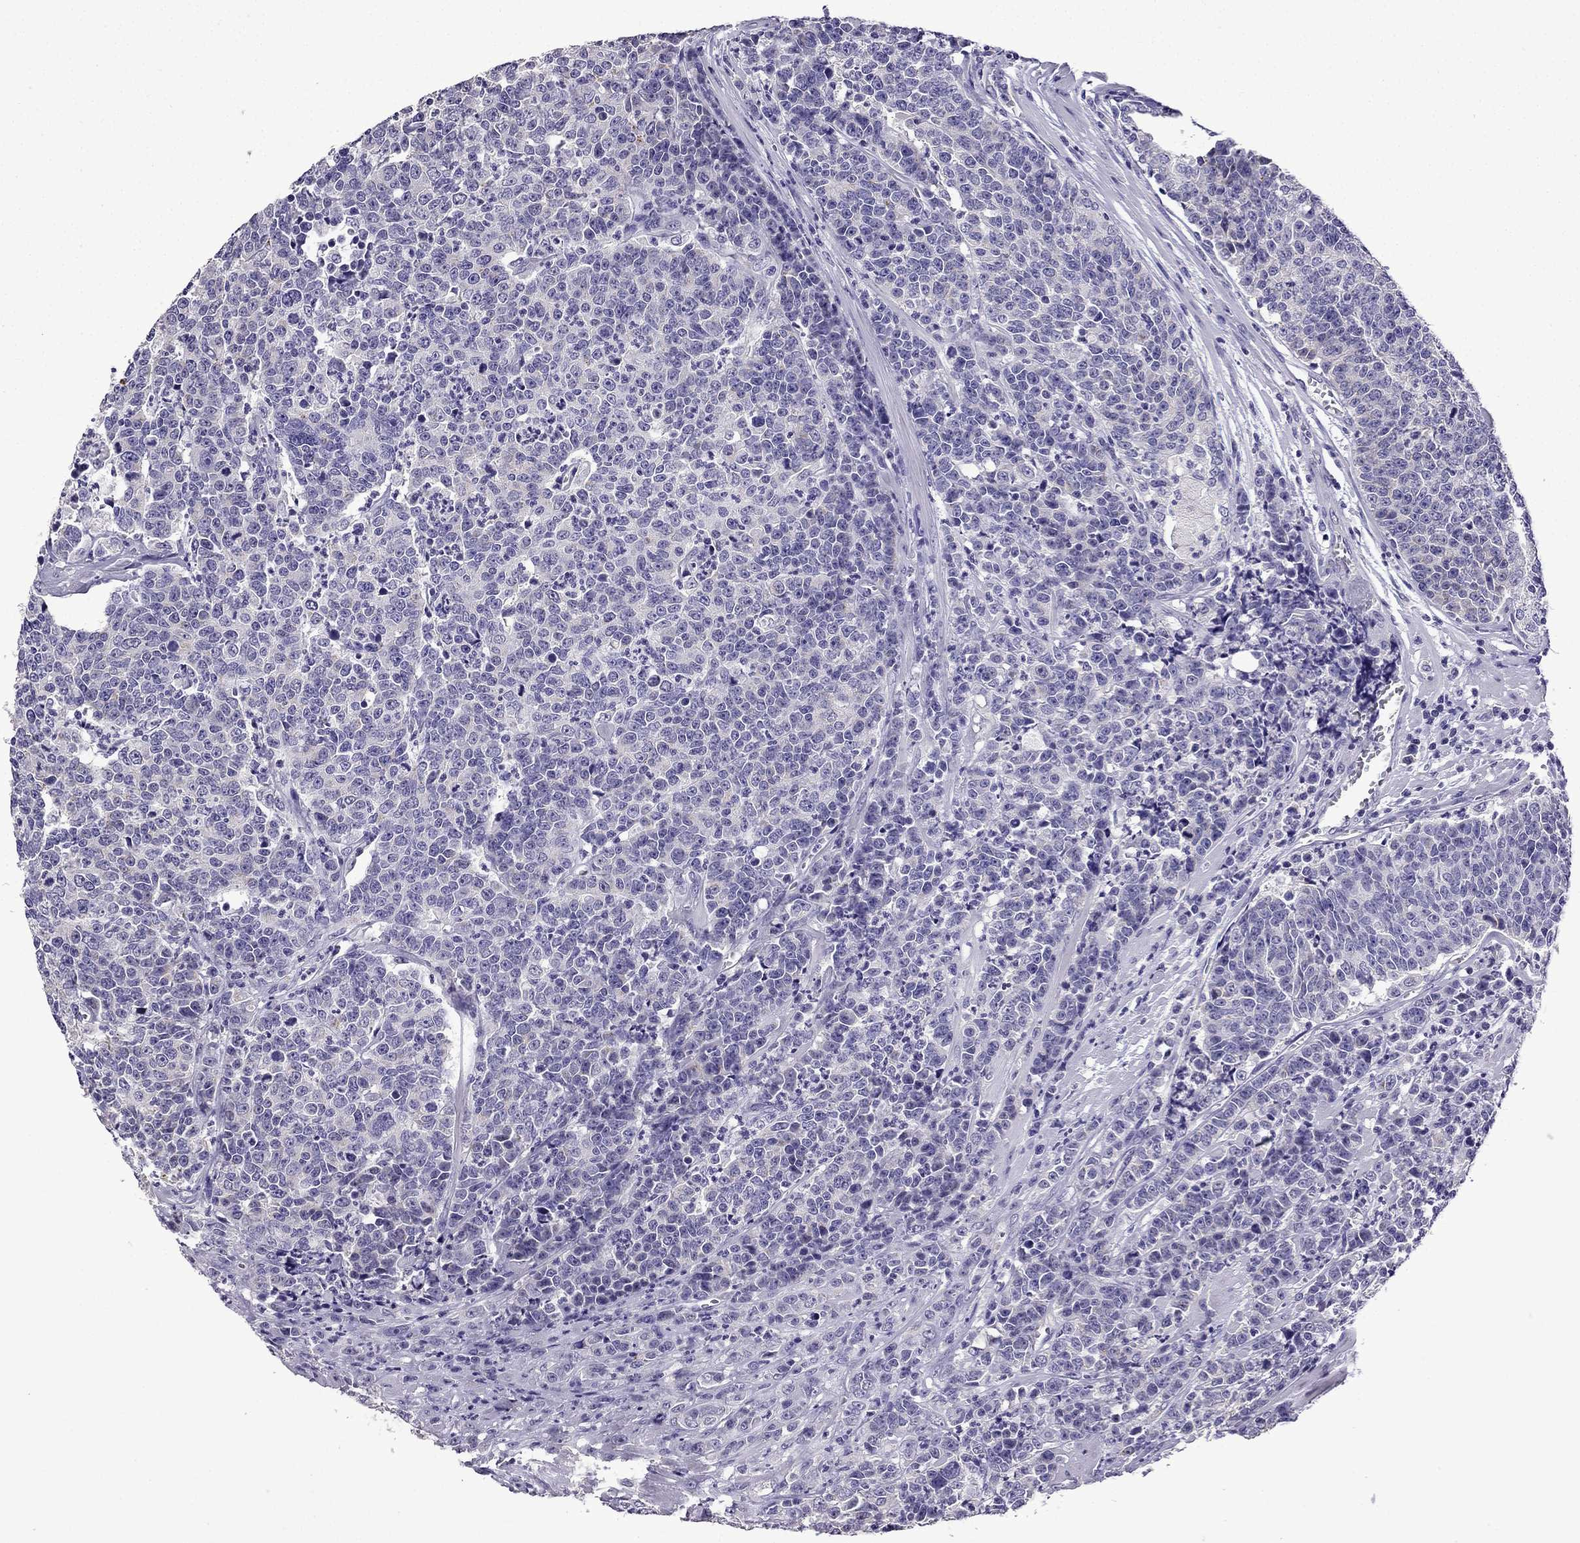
{"staining": {"intensity": "negative", "quantity": "none", "location": "none"}, "tissue": "prostate cancer", "cell_type": "Tumor cells", "image_type": "cancer", "snomed": [{"axis": "morphology", "description": "Adenocarcinoma, NOS"}, {"axis": "topography", "description": "Prostate"}], "caption": "Human prostate adenocarcinoma stained for a protein using immunohistochemistry exhibits no positivity in tumor cells.", "gene": "TTN", "patient": {"sex": "male", "age": 67}}